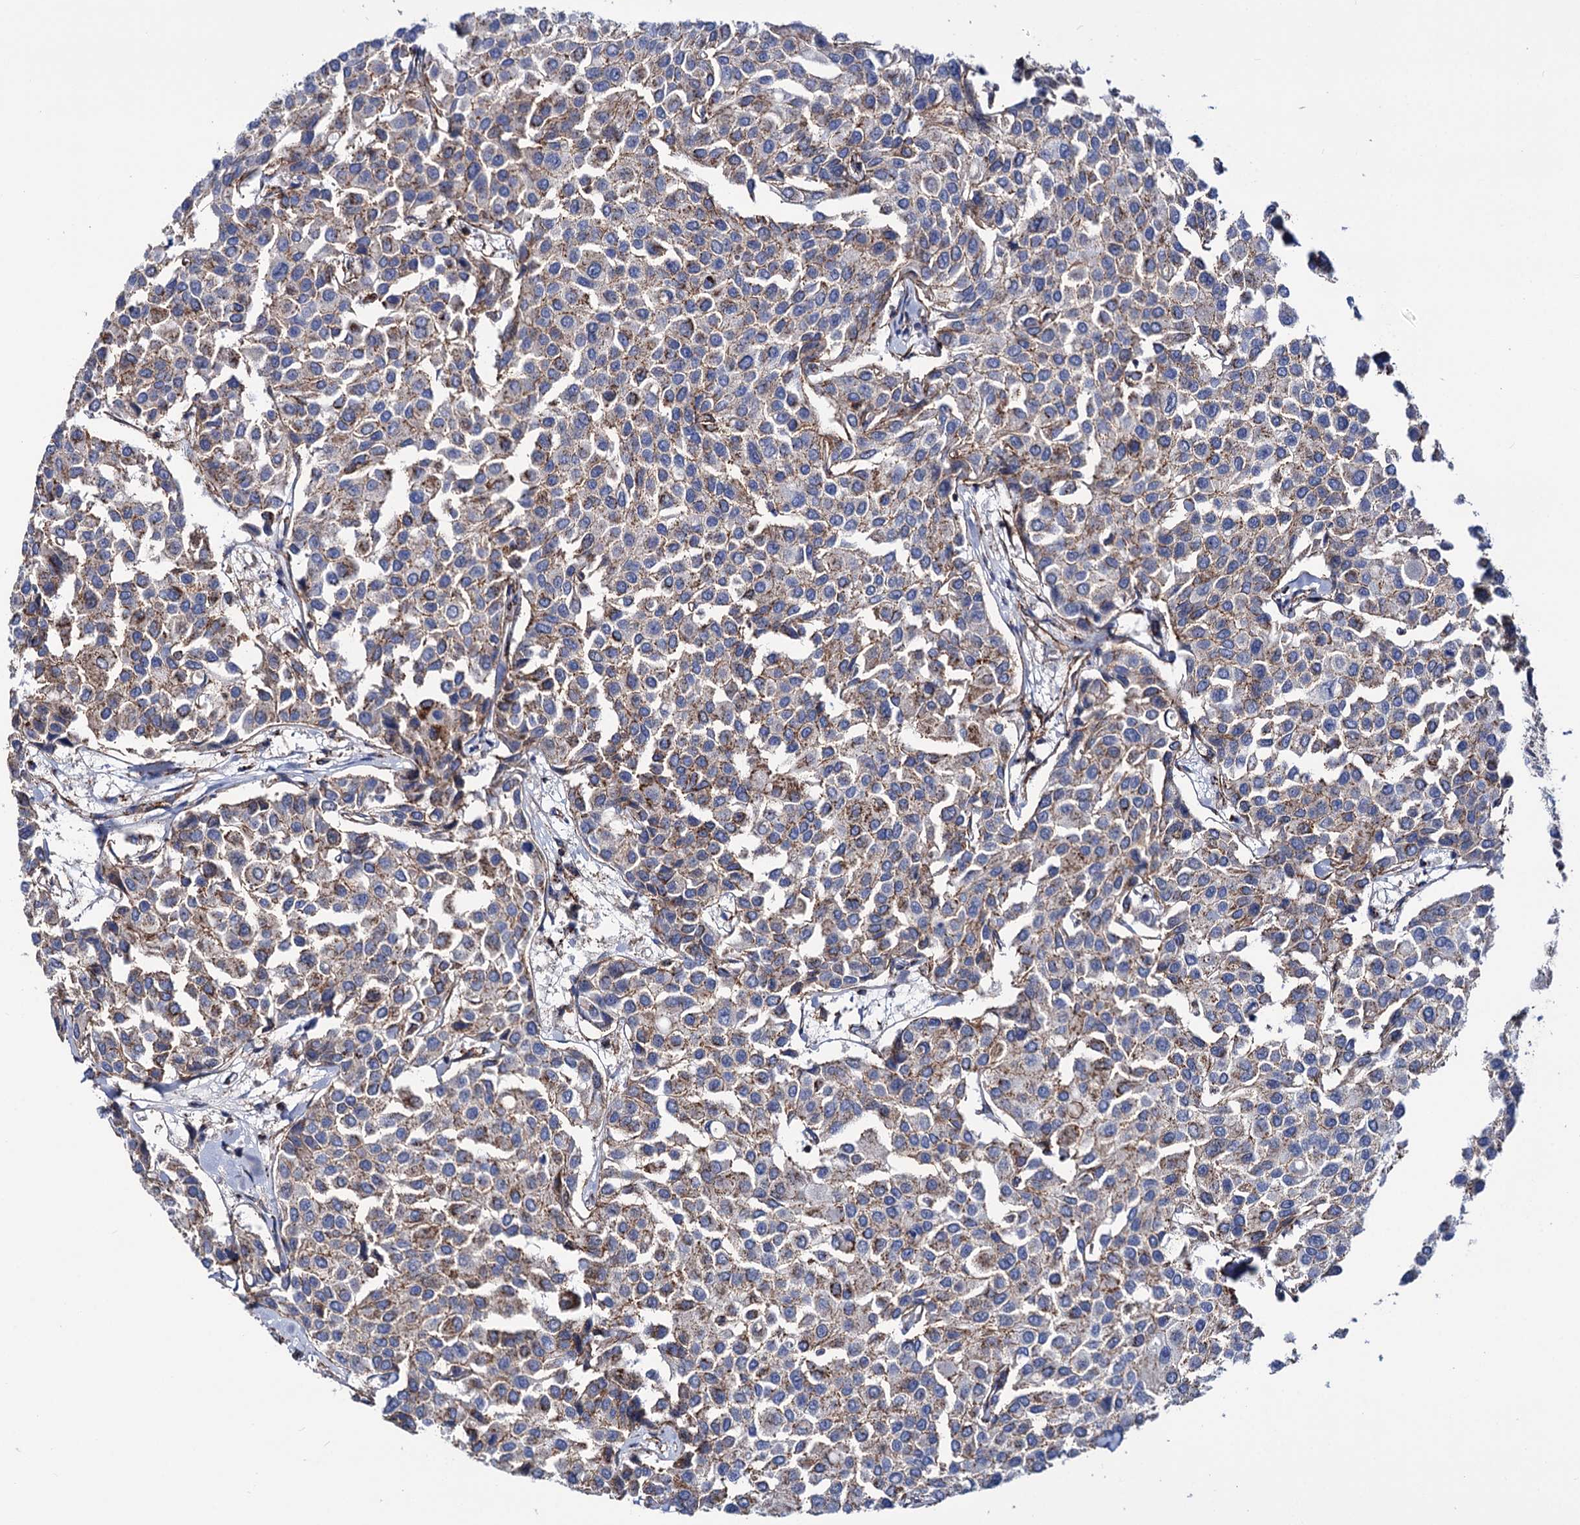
{"staining": {"intensity": "weak", "quantity": "25%-75%", "location": "cytoplasmic/membranous"}, "tissue": "breast cancer", "cell_type": "Tumor cells", "image_type": "cancer", "snomed": [{"axis": "morphology", "description": "Duct carcinoma"}, {"axis": "topography", "description": "Breast"}], "caption": "Immunohistochemical staining of human invasive ductal carcinoma (breast) shows low levels of weak cytoplasmic/membranous protein expression in about 25%-75% of tumor cells.", "gene": "DEF6", "patient": {"sex": "female", "age": 55}}